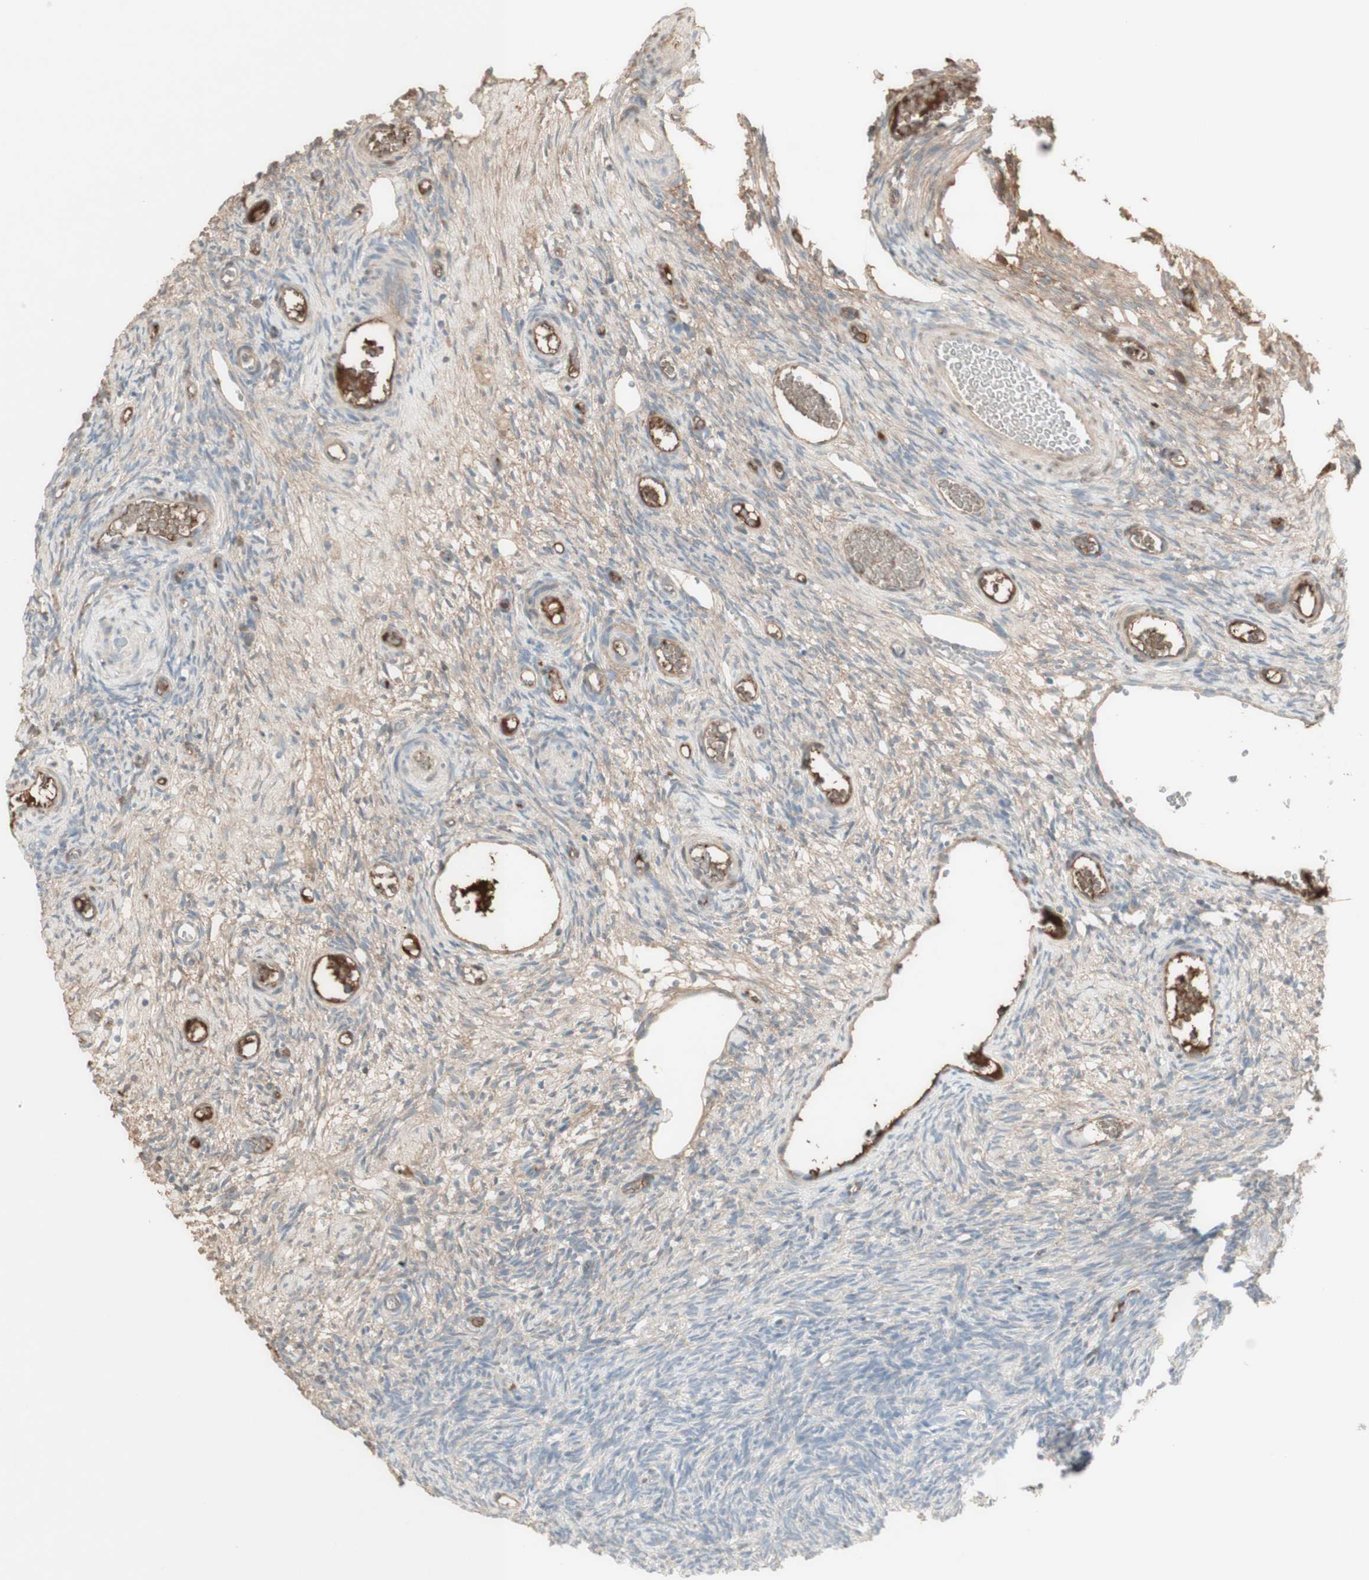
{"staining": {"intensity": "negative", "quantity": "none", "location": "none"}, "tissue": "ovary", "cell_type": "Follicle cells", "image_type": "normal", "snomed": [{"axis": "morphology", "description": "Normal tissue, NOS"}, {"axis": "topography", "description": "Ovary"}], "caption": "Protein analysis of unremarkable ovary demonstrates no significant staining in follicle cells. Brightfield microscopy of immunohistochemistry (IHC) stained with DAB (3,3'-diaminobenzidine) (brown) and hematoxylin (blue), captured at high magnification.", "gene": "IFNG", "patient": {"sex": "female", "age": 35}}